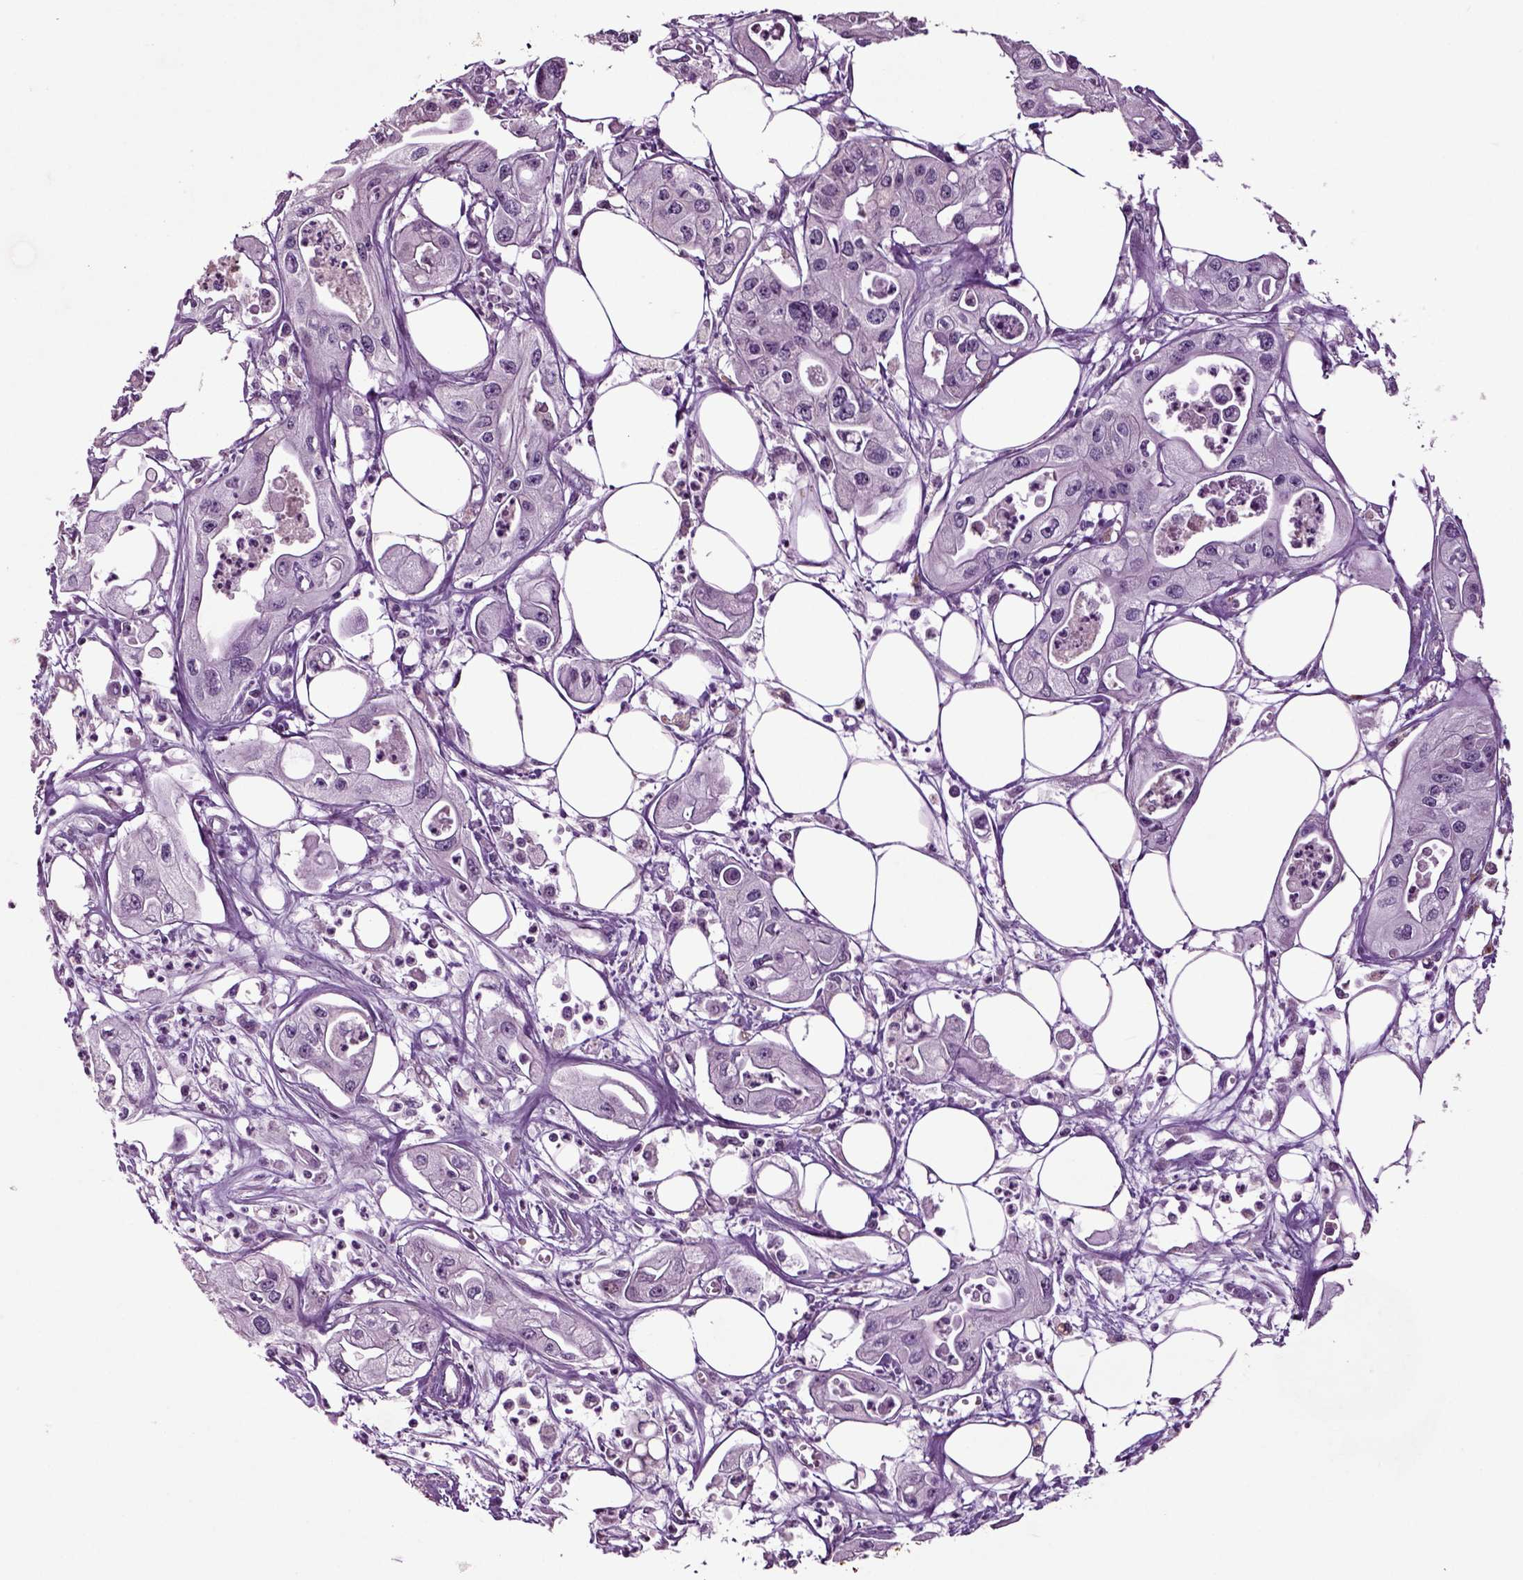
{"staining": {"intensity": "negative", "quantity": "none", "location": "none"}, "tissue": "pancreatic cancer", "cell_type": "Tumor cells", "image_type": "cancer", "snomed": [{"axis": "morphology", "description": "Adenocarcinoma, NOS"}, {"axis": "topography", "description": "Pancreas"}], "caption": "Pancreatic cancer (adenocarcinoma) was stained to show a protein in brown. There is no significant expression in tumor cells. (DAB (3,3'-diaminobenzidine) IHC visualized using brightfield microscopy, high magnification).", "gene": "CRHR1", "patient": {"sex": "male", "age": 70}}